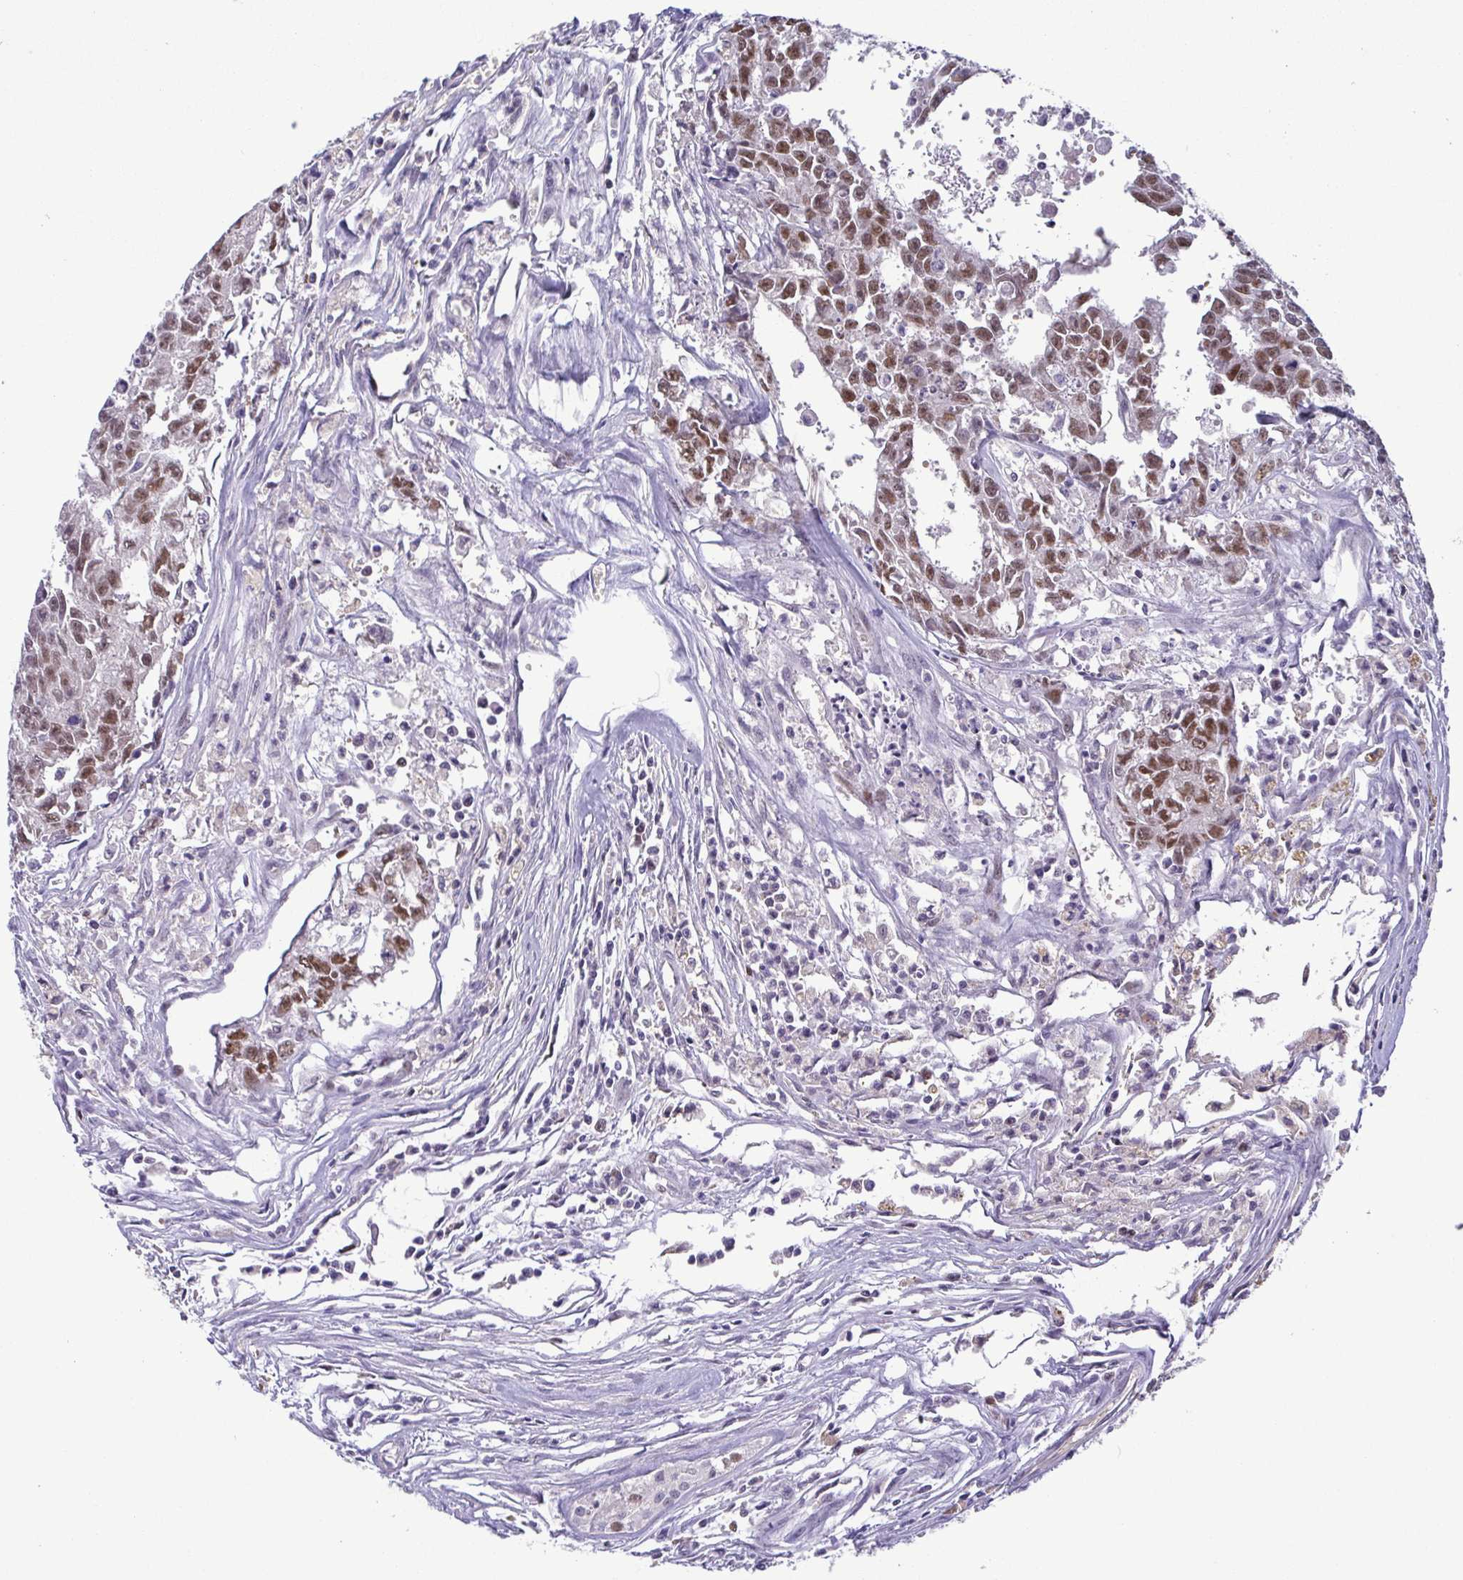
{"staining": {"intensity": "moderate", "quantity": ">75%", "location": "nuclear"}, "tissue": "testis cancer", "cell_type": "Tumor cells", "image_type": "cancer", "snomed": [{"axis": "morphology", "description": "Carcinoma, Embryonal, NOS"}, {"axis": "morphology", "description": "Teratoma, malignant, NOS"}, {"axis": "topography", "description": "Testis"}], "caption": "Protein expression analysis of embryonal carcinoma (testis) displays moderate nuclear positivity in about >75% of tumor cells.", "gene": "TIPIN", "patient": {"sex": "male", "age": 24}}